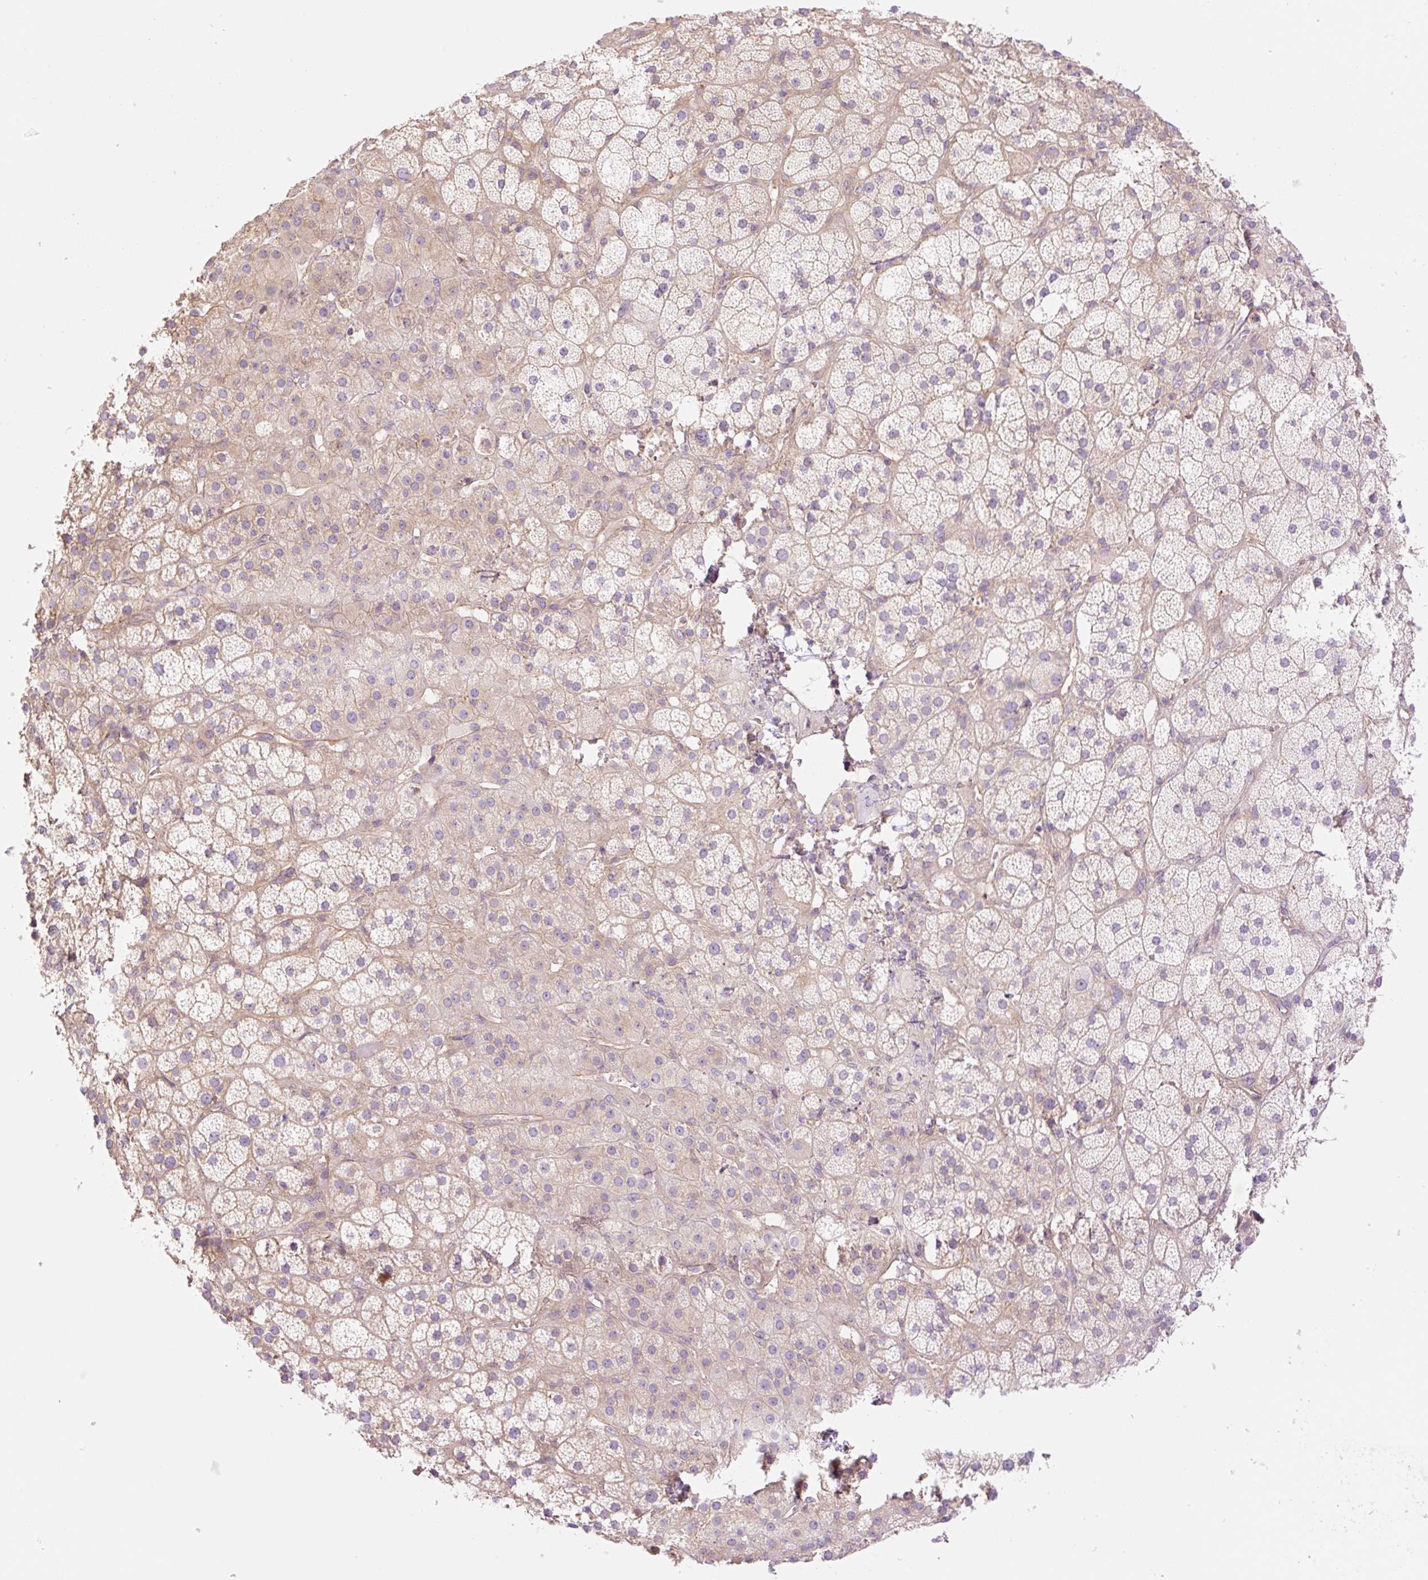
{"staining": {"intensity": "weak", "quantity": "25%-75%", "location": "cytoplasmic/membranous"}, "tissue": "adrenal gland", "cell_type": "Glandular cells", "image_type": "normal", "snomed": [{"axis": "morphology", "description": "Normal tissue, NOS"}, {"axis": "topography", "description": "Adrenal gland"}], "caption": "This photomicrograph demonstrates immunohistochemistry staining of normal adrenal gland, with low weak cytoplasmic/membranous staining in about 25%-75% of glandular cells.", "gene": "NLRP5", "patient": {"sex": "male", "age": 57}}